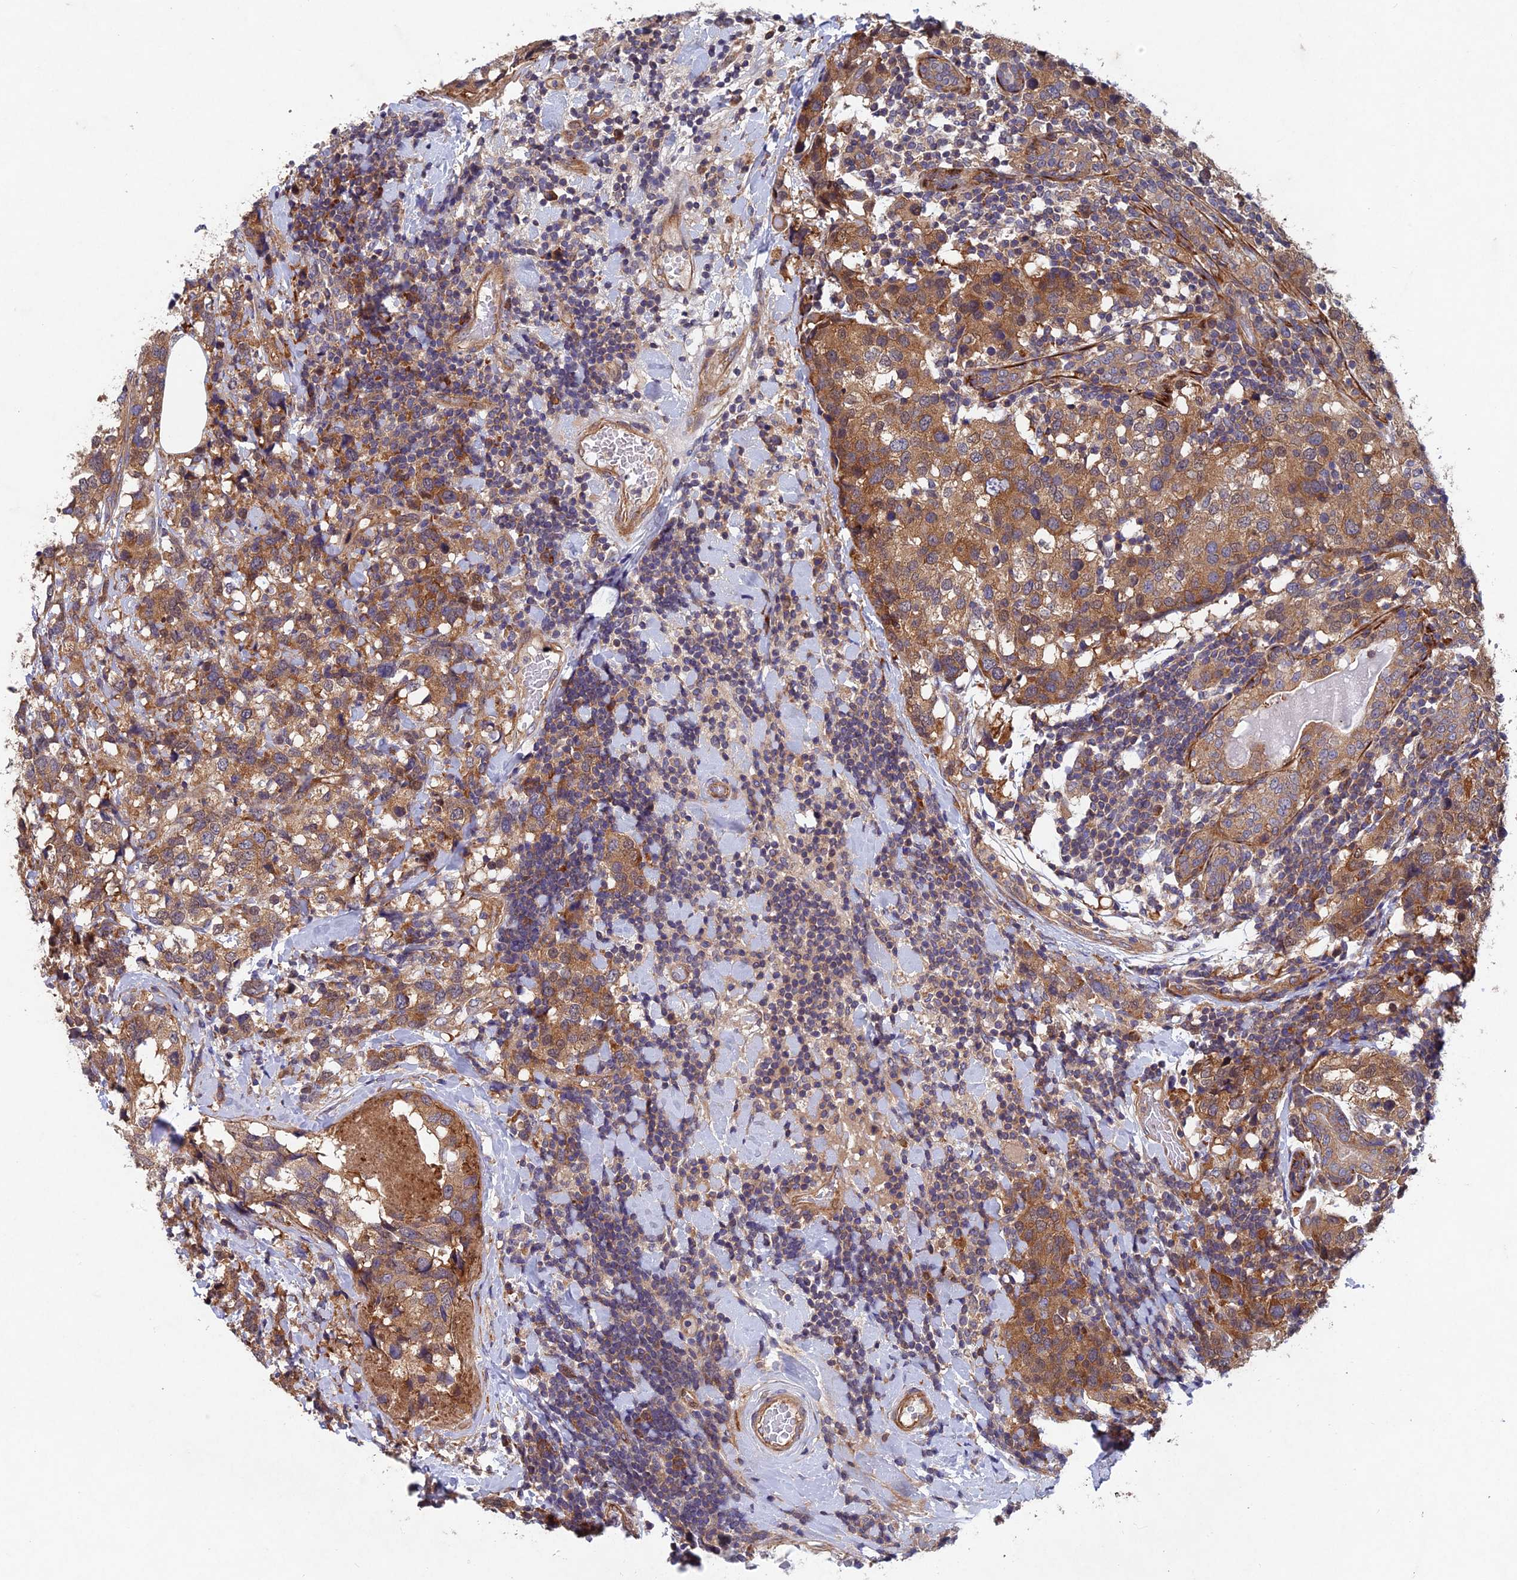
{"staining": {"intensity": "moderate", "quantity": ">75%", "location": "cytoplasmic/membranous"}, "tissue": "breast cancer", "cell_type": "Tumor cells", "image_type": "cancer", "snomed": [{"axis": "morphology", "description": "Lobular carcinoma"}, {"axis": "topography", "description": "Breast"}], "caption": "Protein analysis of lobular carcinoma (breast) tissue reveals moderate cytoplasmic/membranous positivity in approximately >75% of tumor cells.", "gene": "NCAPG", "patient": {"sex": "female", "age": 59}}